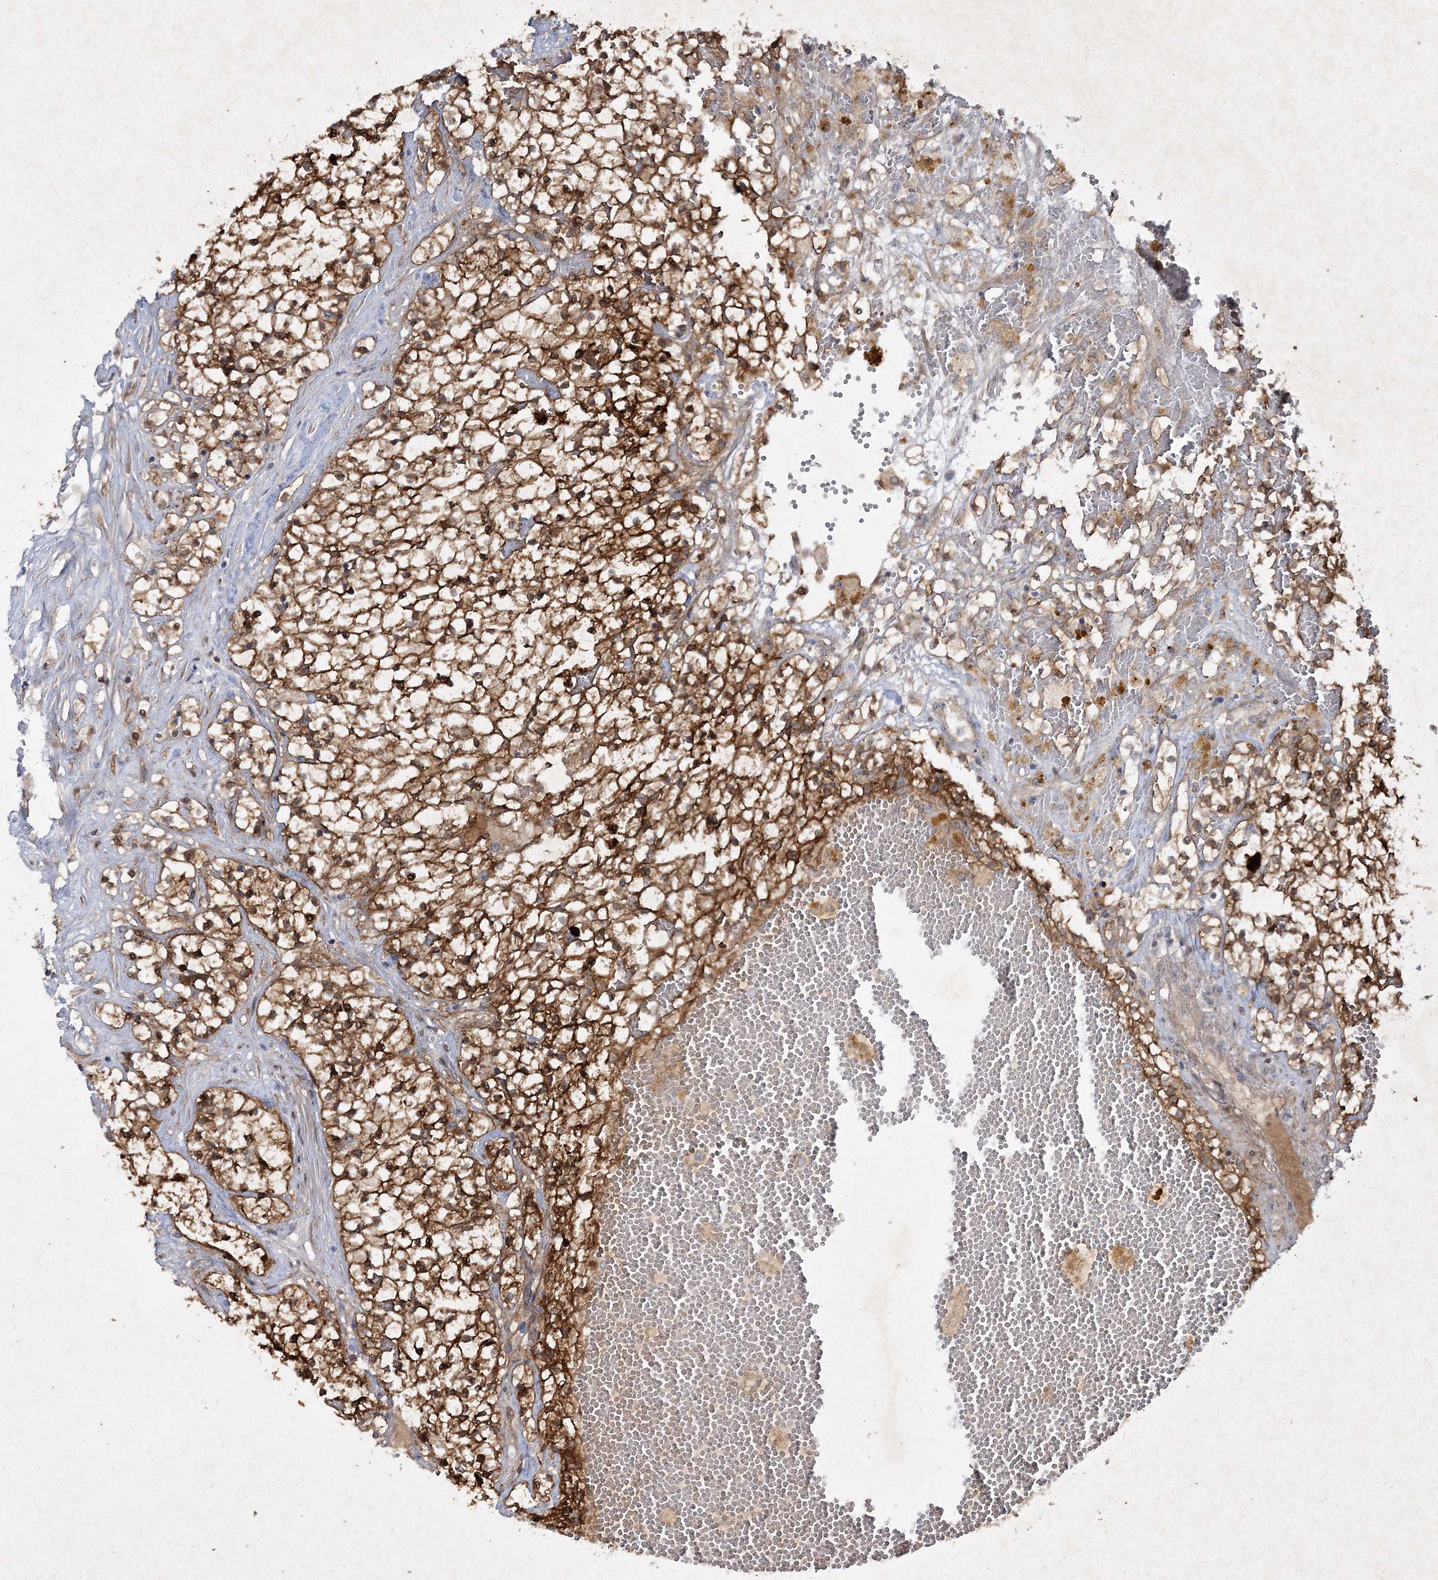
{"staining": {"intensity": "strong", "quantity": ">75%", "location": "cytoplasmic/membranous"}, "tissue": "renal cancer", "cell_type": "Tumor cells", "image_type": "cancer", "snomed": [{"axis": "morphology", "description": "Normal tissue, NOS"}, {"axis": "morphology", "description": "Adenocarcinoma, NOS"}, {"axis": "topography", "description": "Kidney"}], "caption": "Protein staining demonstrates strong cytoplasmic/membranous positivity in about >75% of tumor cells in renal cancer.", "gene": "MOCS2", "patient": {"sex": "male", "age": 68}}